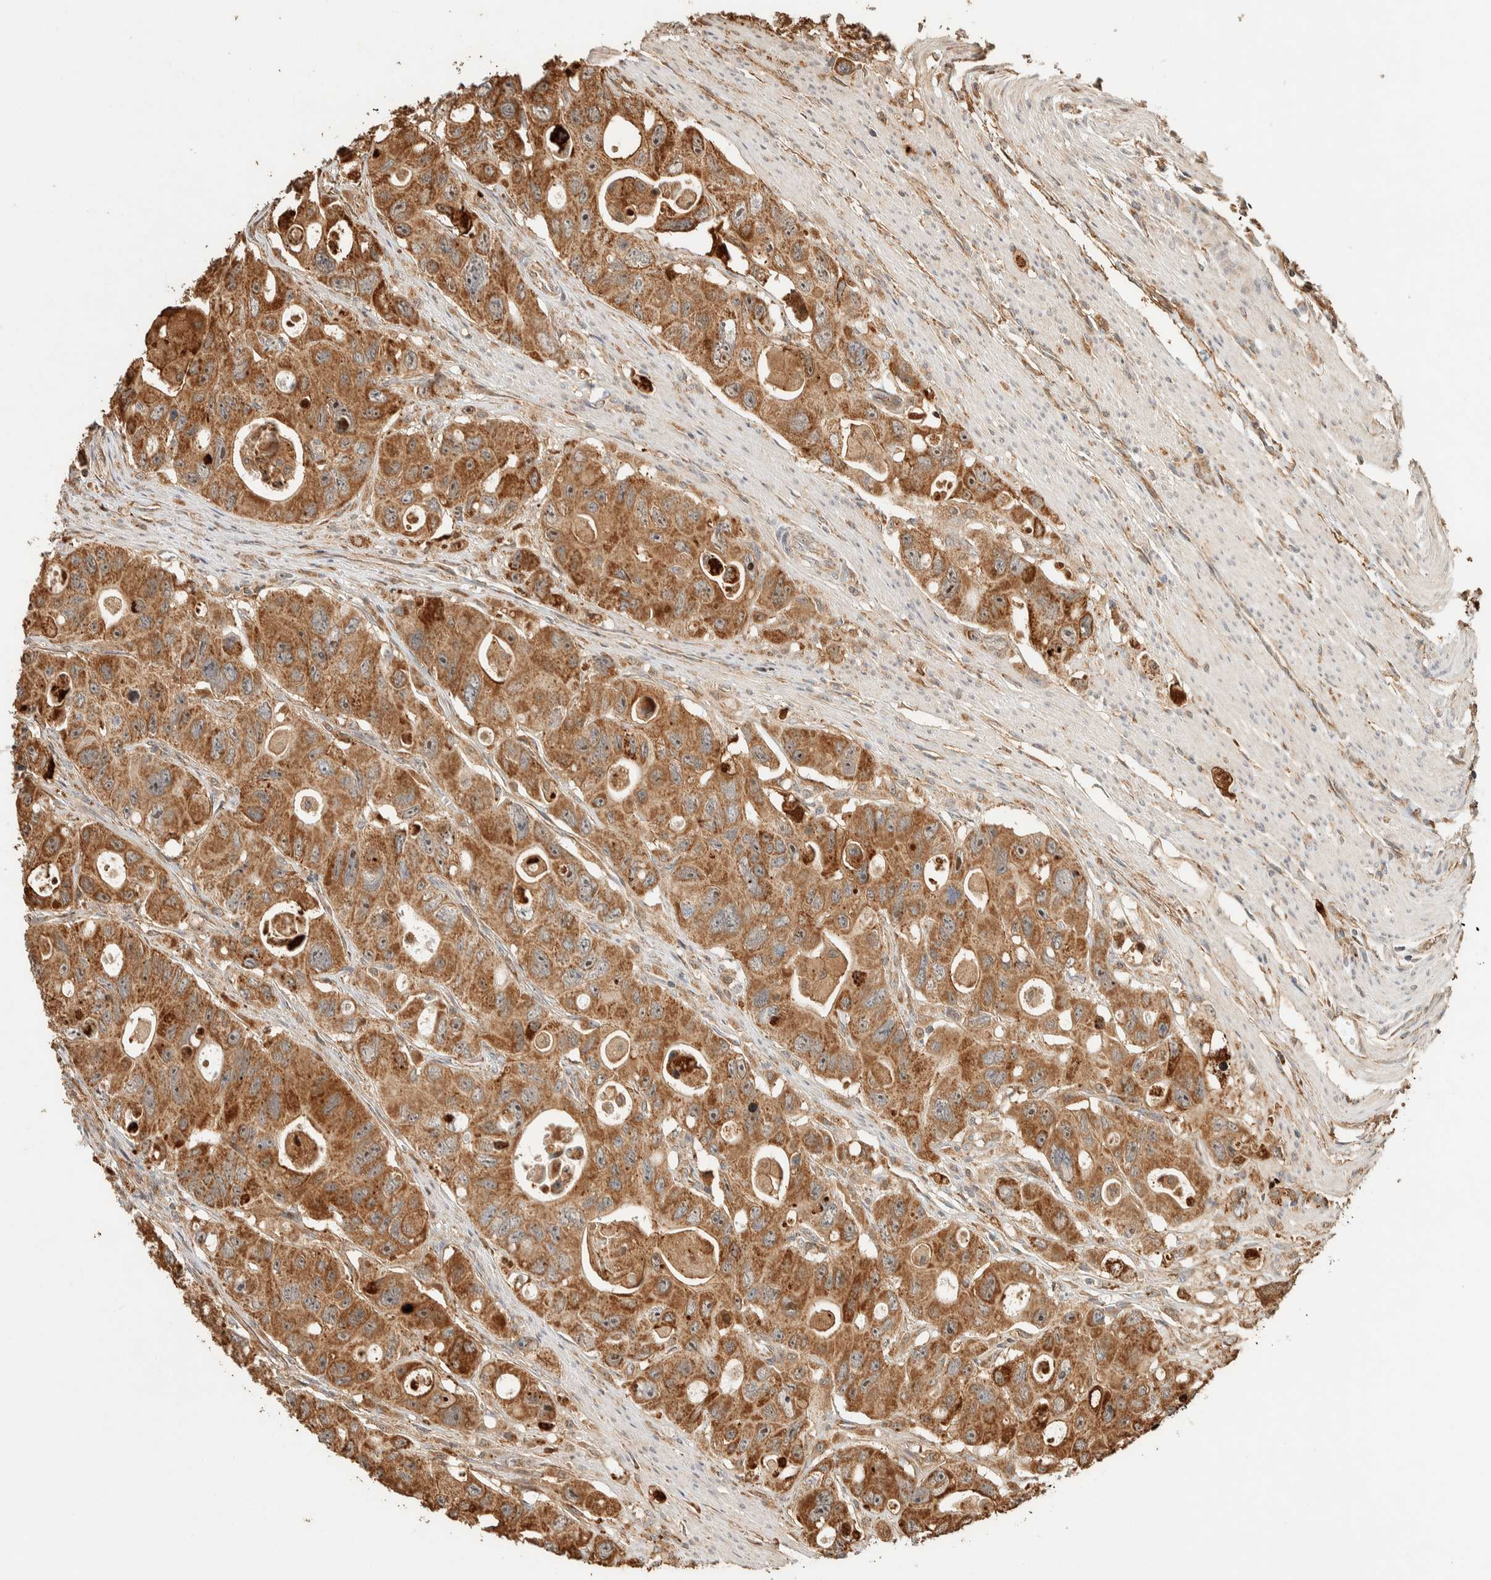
{"staining": {"intensity": "moderate", "quantity": ">75%", "location": "cytoplasmic/membranous"}, "tissue": "colorectal cancer", "cell_type": "Tumor cells", "image_type": "cancer", "snomed": [{"axis": "morphology", "description": "Adenocarcinoma, NOS"}, {"axis": "topography", "description": "Colon"}], "caption": "Colorectal cancer (adenocarcinoma) tissue exhibits moderate cytoplasmic/membranous positivity in approximately >75% of tumor cells, visualized by immunohistochemistry.", "gene": "KIF9", "patient": {"sex": "female", "age": 46}}